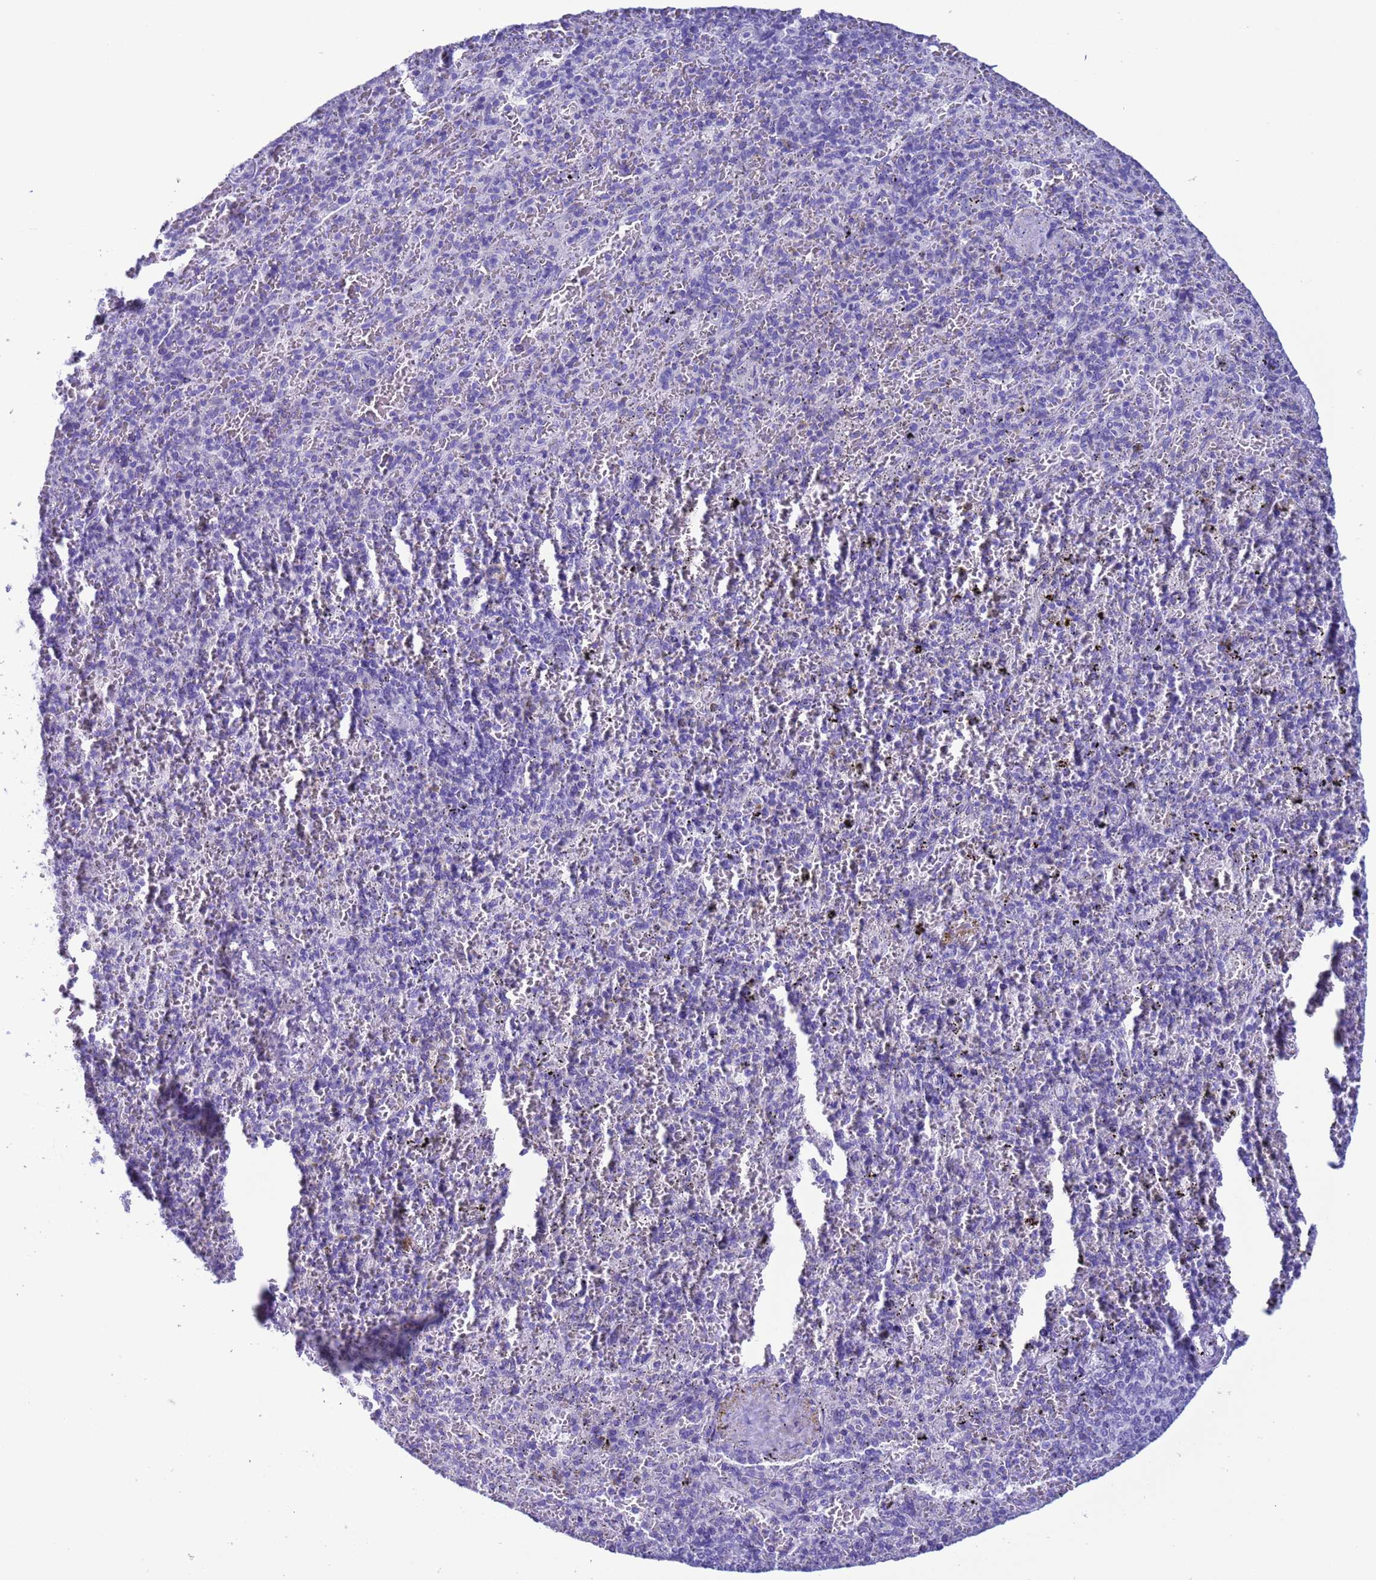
{"staining": {"intensity": "negative", "quantity": "none", "location": "none"}, "tissue": "spleen", "cell_type": "Cells in red pulp", "image_type": "normal", "snomed": [{"axis": "morphology", "description": "Normal tissue, NOS"}, {"axis": "topography", "description": "Spleen"}], "caption": "Immunohistochemistry histopathology image of unremarkable human spleen stained for a protein (brown), which reveals no expression in cells in red pulp.", "gene": "AKR1C2", "patient": {"sex": "male", "age": 82}}